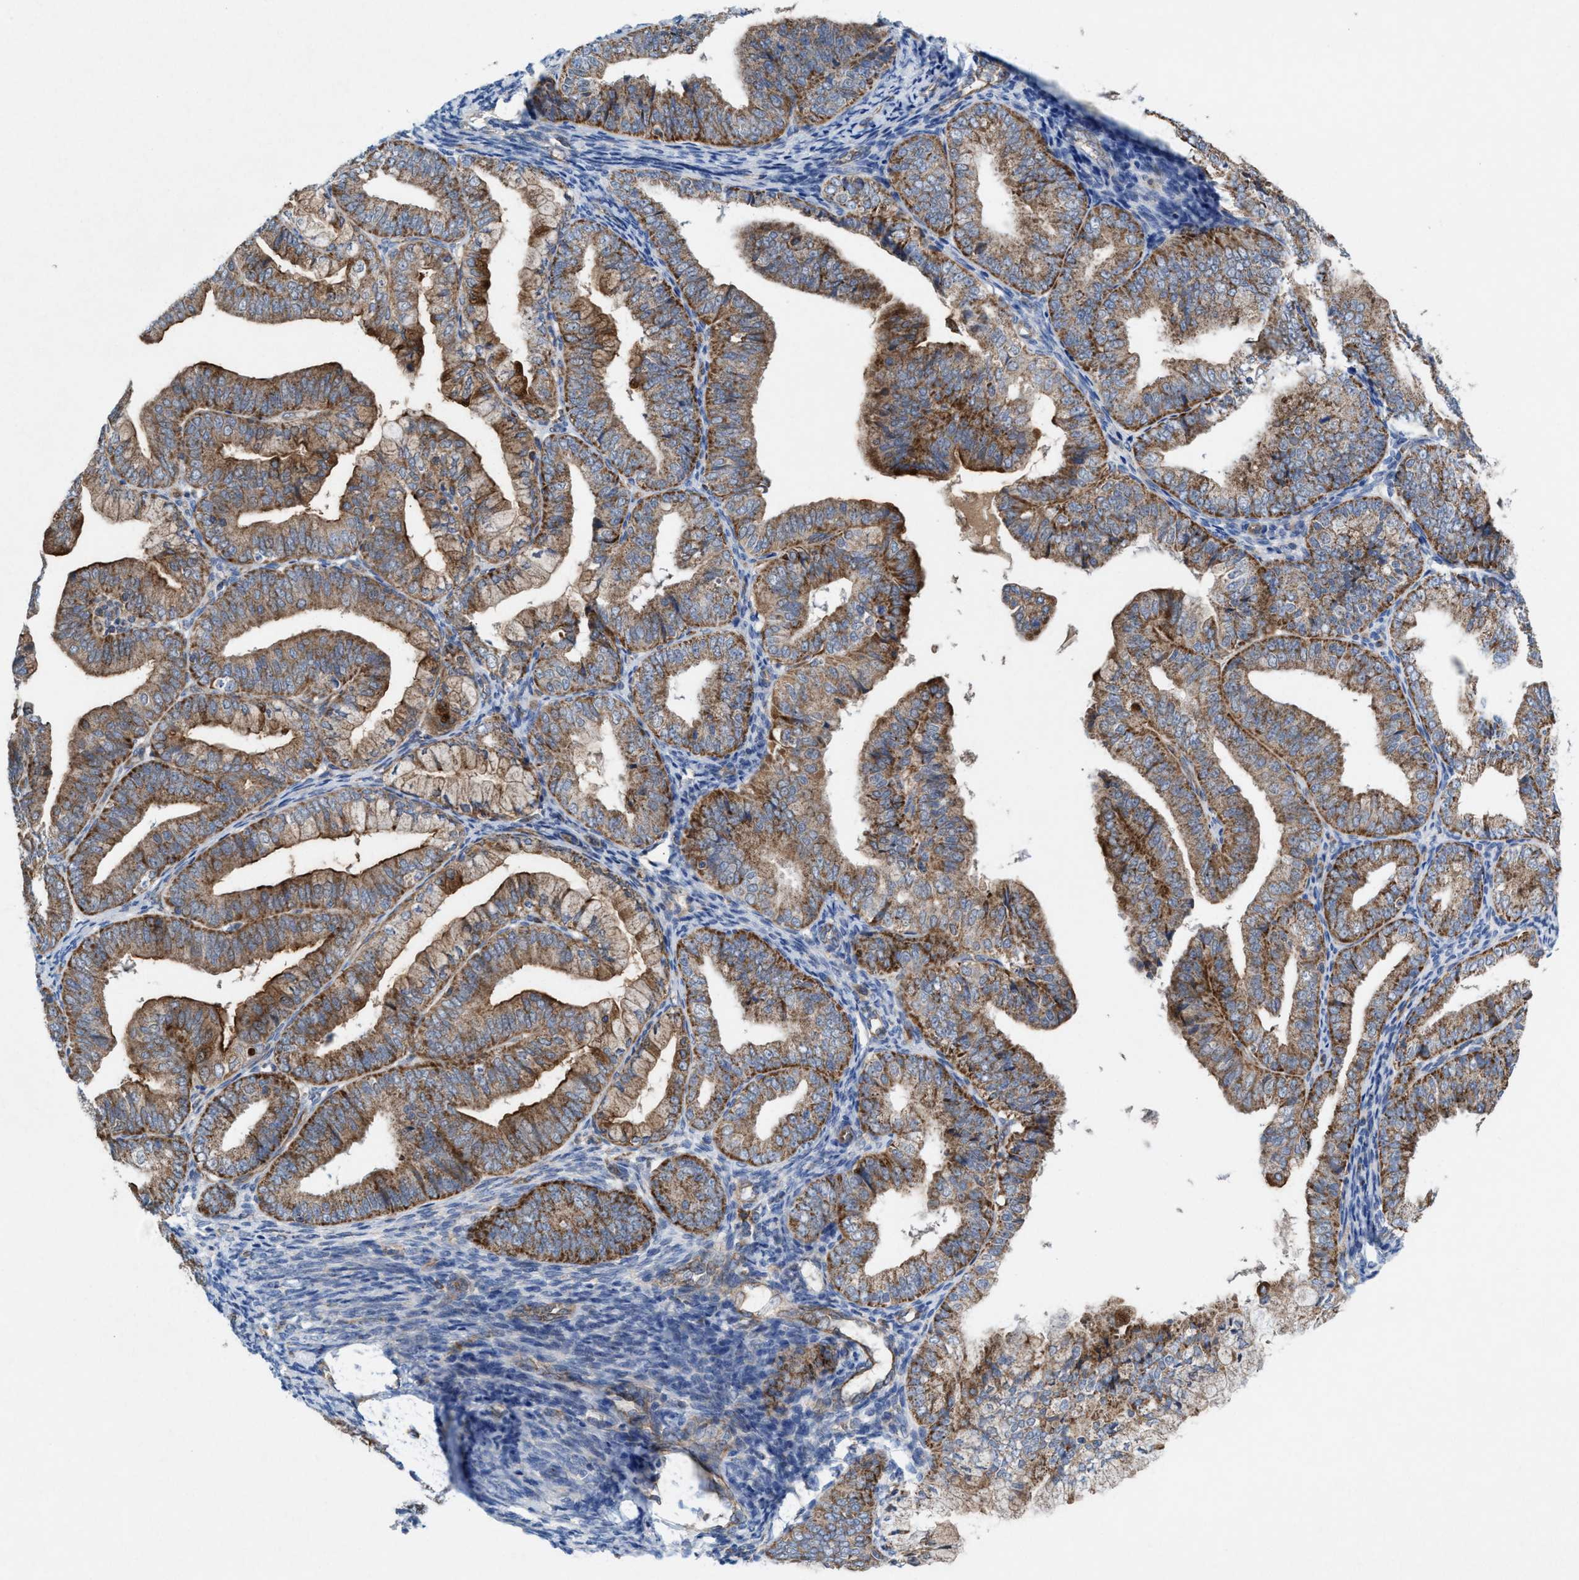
{"staining": {"intensity": "moderate", "quantity": ">75%", "location": "cytoplasmic/membranous"}, "tissue": "endometrial cancer", "cell_type": "Tumor cells", "image_type": "cancer", "snomed": [{"axis": "morphology", "description": "Adenocarcinoma, NOS"}, {"axis": "topography", "description": "Endometrium"}], "caption": "The image exhibits staining of endometrial cancer (adenocarcinoma), revealing moderate cytoplasmic/membranous protein expression (brown color) within tumor cells. Ihc stains the protein of interest in brown and the nuclei are stained blue.", "gene": "MRM1", "patient": {"sex": "female", "age": 63}}